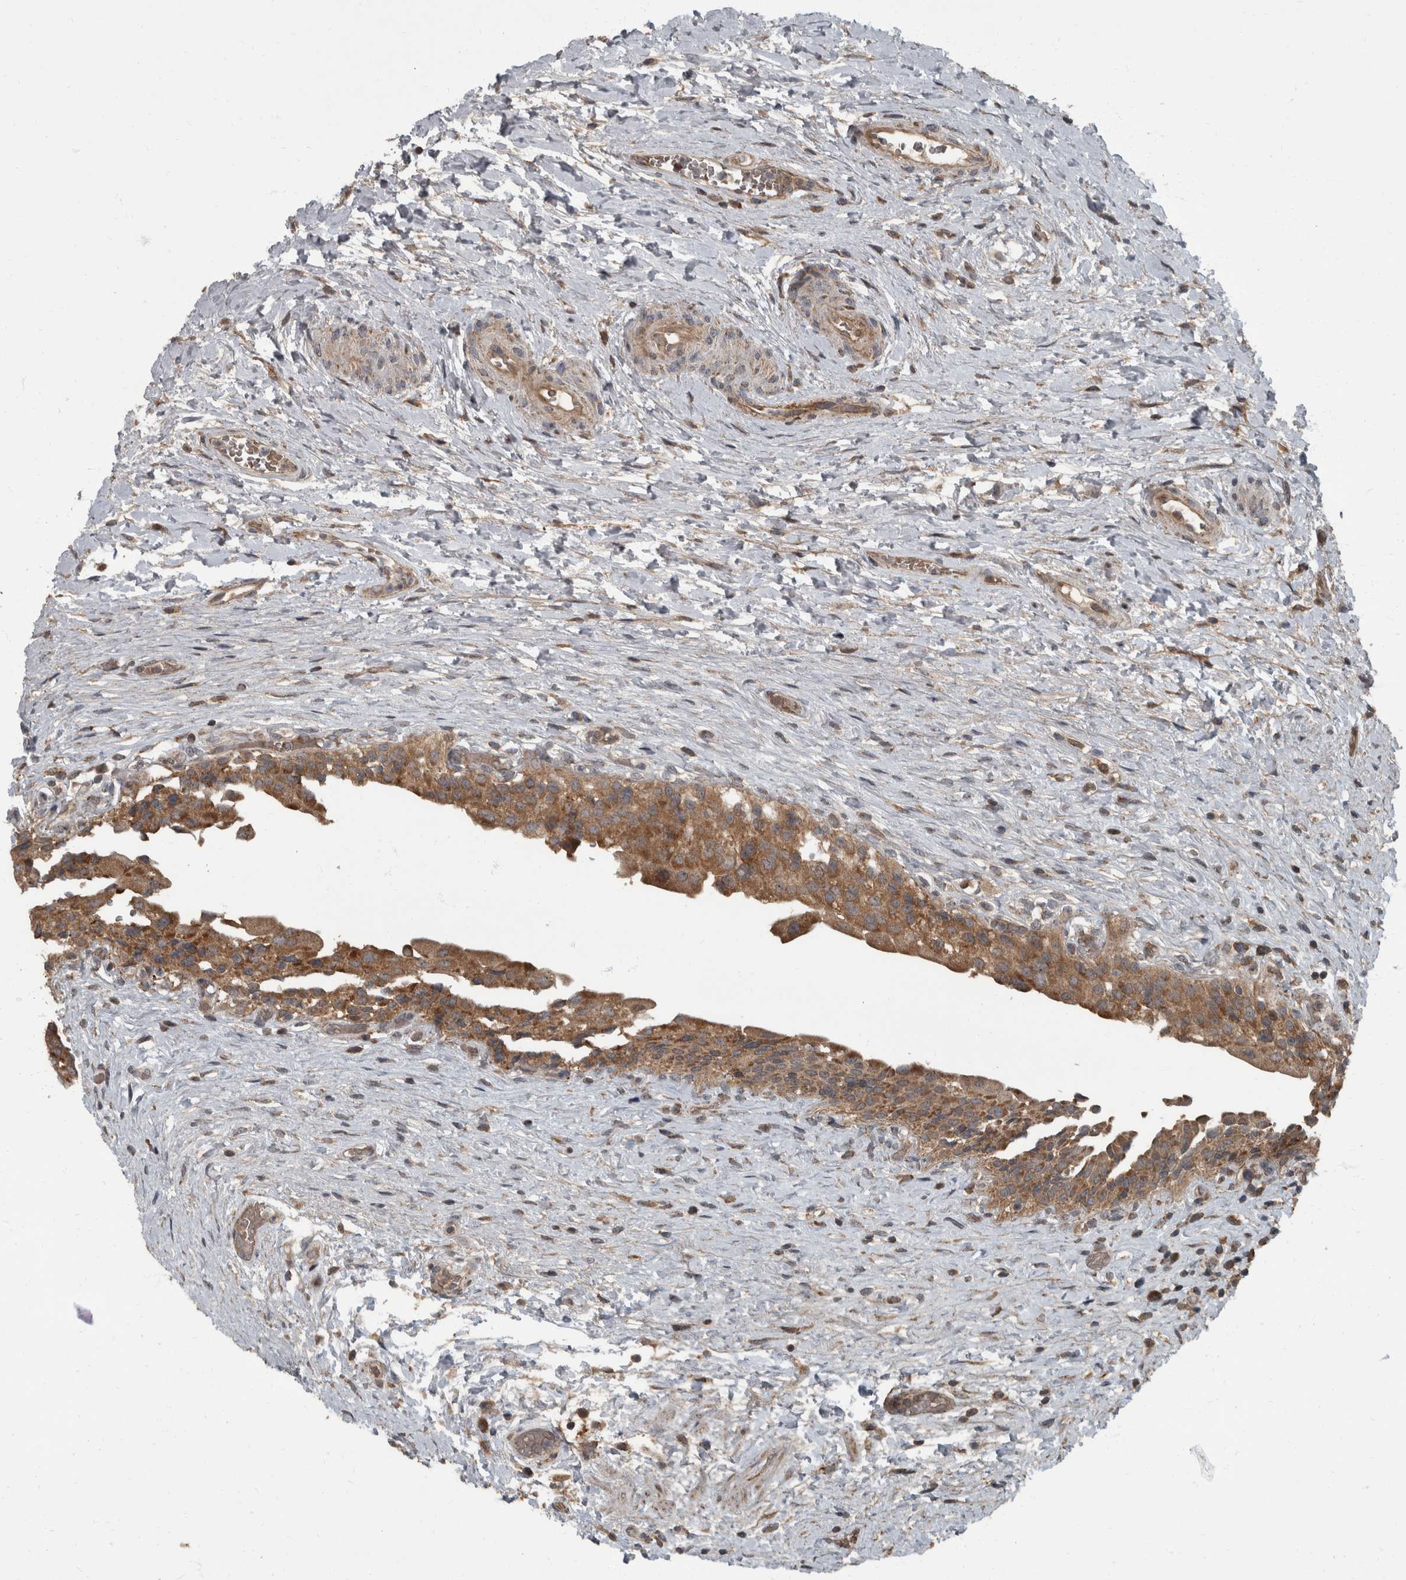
{"staining": {"intensity": "moderate", "quantity": ">75%", "location": "cytoplasmic/membranous"}, "tissue": "urinary bladder", "cell_type": "Urothelial cells", "image_type": "normal", "snomed": [{"axis": "morphology", "description": "Normal tissue, NOS"}, {"axis": "topography", "description": "Urinary bladder"}], "caption": "IHC of normal urinary bladder demonstrates medium levels of moderate cytoplasmic/membranous staining in about >75% of urothelial cells. (Stains: DAB in brown, nuclei in blue, Microscopy: brightfield microscopy at high magnification).", "gene": "RABGGTB", "patient": {"sex": "male", "age": 74}}